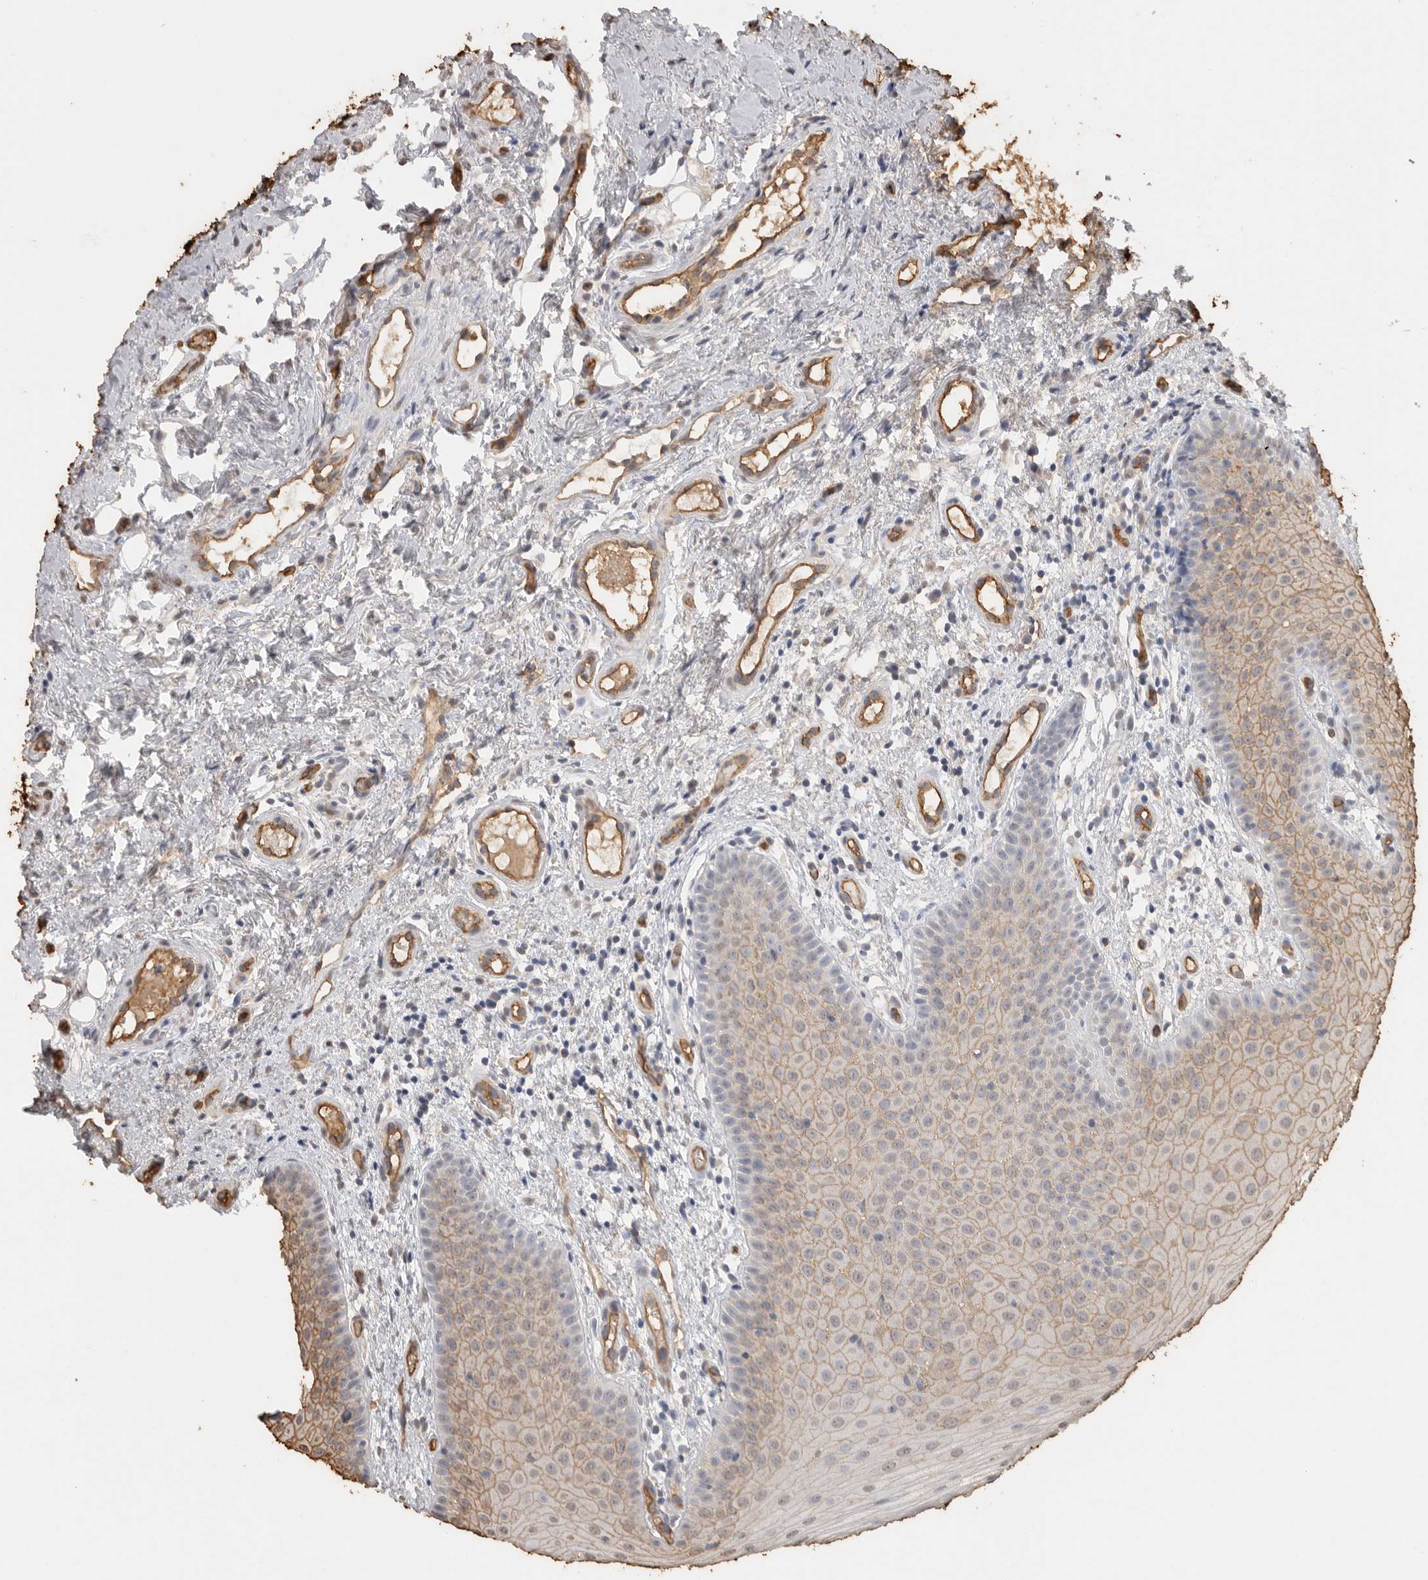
{"staining": {"intensity": "moderate", "quantity": "25%-75%", "location": "cytoplasmic/membranous"}, "tissue": "oral mucosa", "cell_type": "Squamous epithelial cells", "image_type": "normal", "snomed": [{"axis": "morphology", "description": "Normal tissue, NOS"}, {"axis": "topography", "description": "Oral tissue"}], "caption": "About 25%-75% of squamous epithelial cells in unremarkable human oral mucosa display moderate cytoplasmic/membranous protein positivity as visualized by brown immunohistochemical staining.", "gene": "IL27", "patient": {"sex": "male", "age": 60}}